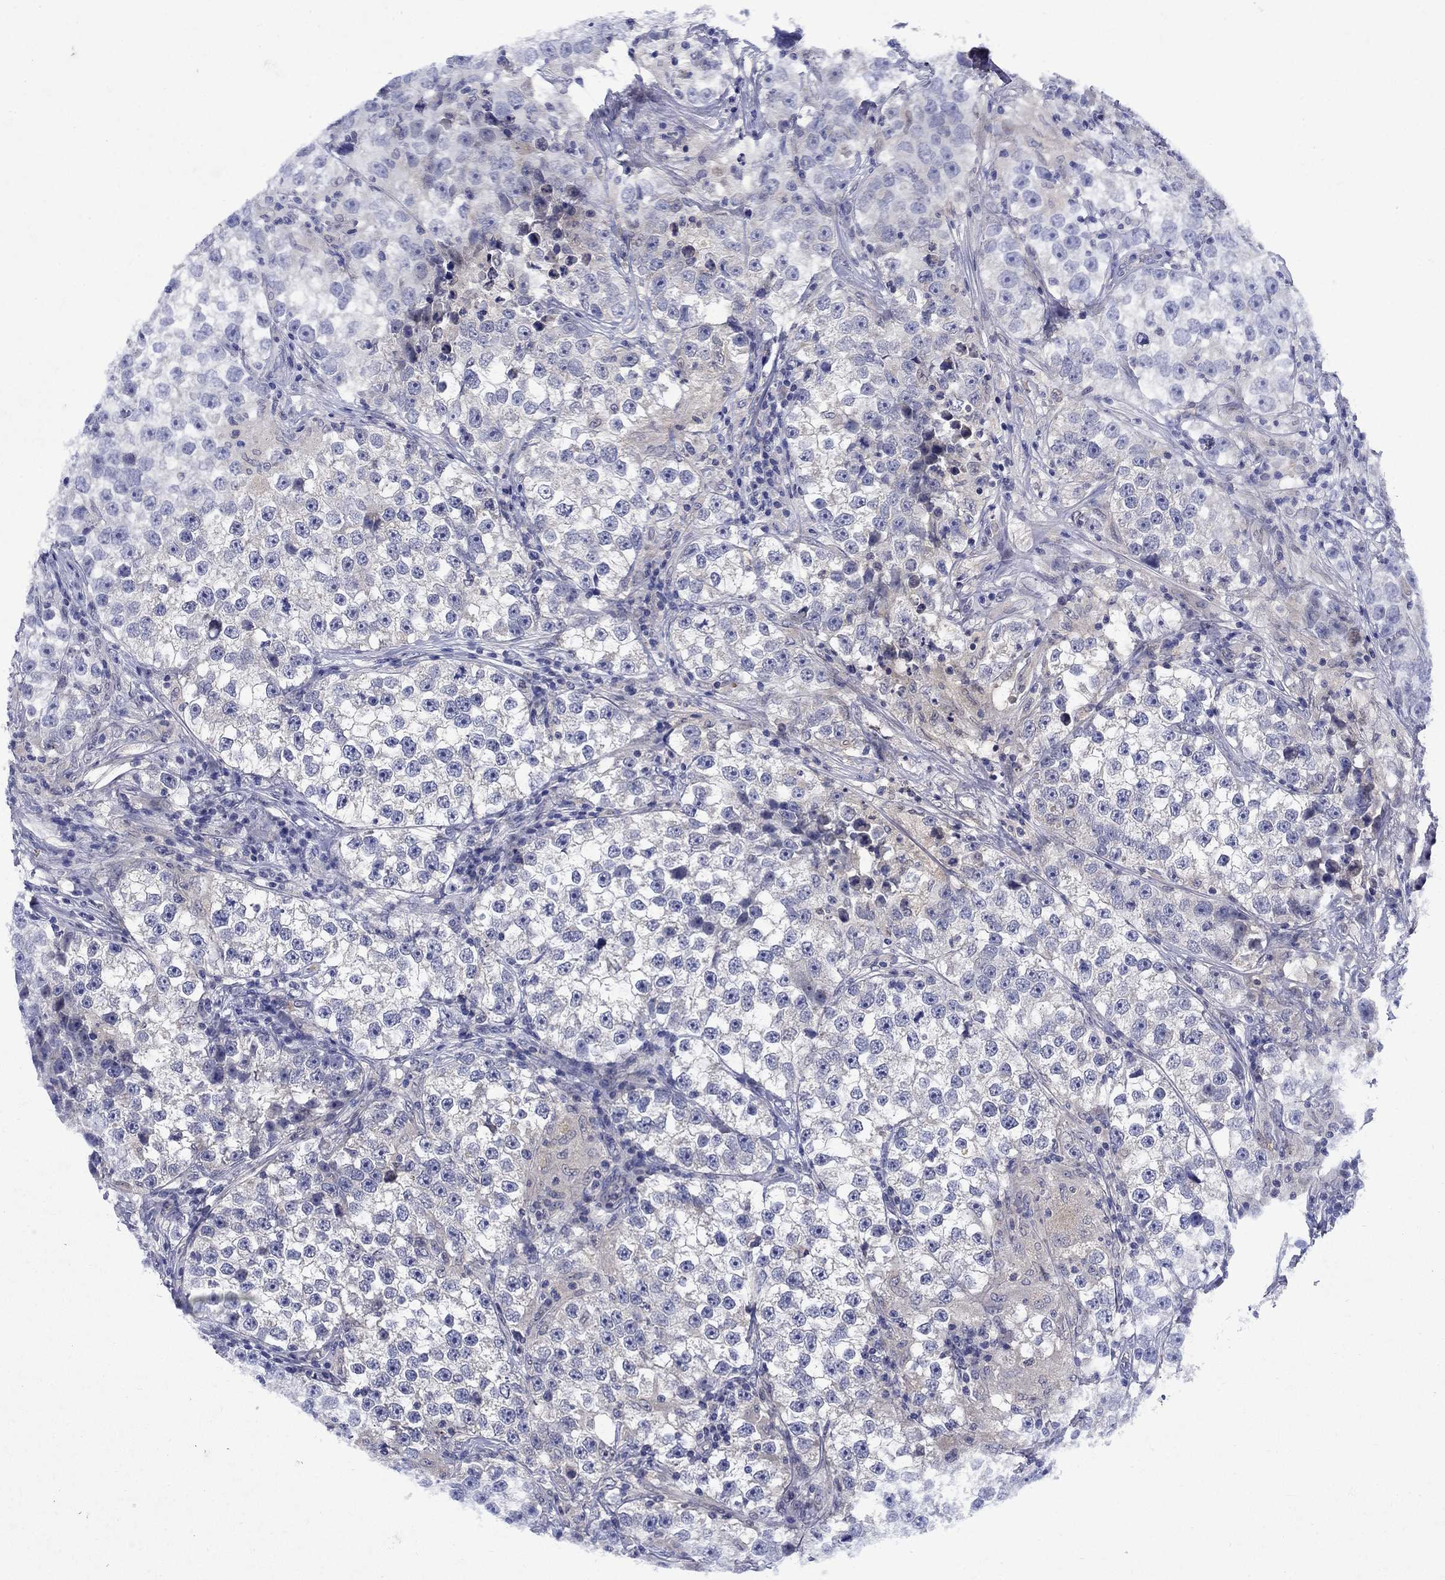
{"staining": {"intensity": "negative", "quantity": "none", "location": "none"}, "tissue": "testis cancer", "cell_type": "Tumor cells", "image_type": "cancer", "snomed": [{"axis": "morphology", "description": "Seminoma, NOS"}, {"axis": "topography", "description": "Testis"}], "caption": "The image displays no staining of tumor cells in seminoma (testis).", "gene": "STAB2", "patient": {"sex": "male", "age": 46}}